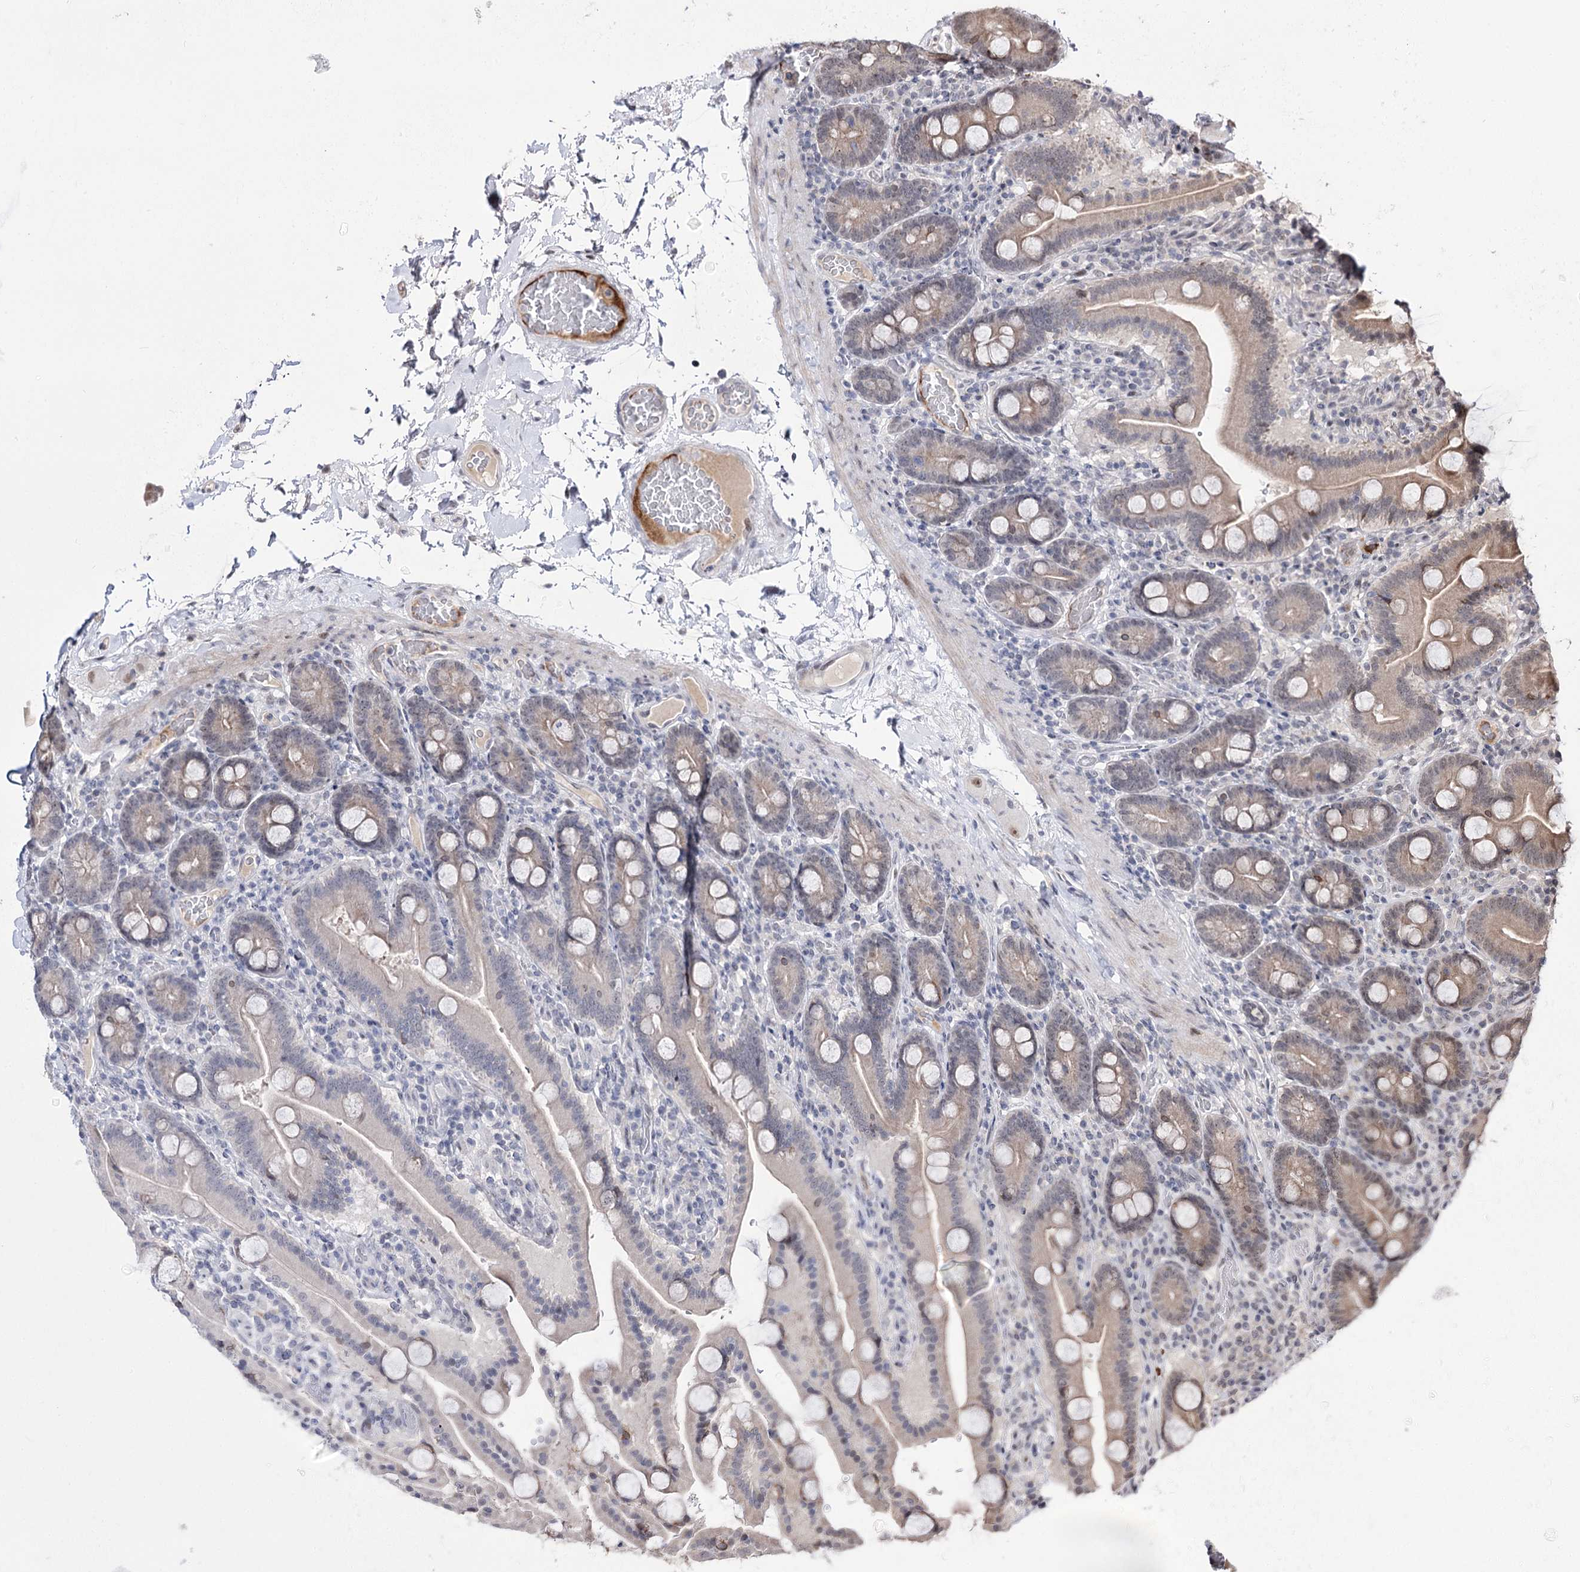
{"staining": {"intensity": "moderate", "quantity": "<25%", "location": "cytoplasmic/membranous"}, "tissue": "duodenum", "cell_type": "Glandular cells", "image_type": "normal", "snomed": [{"axis": "morphology", "description": "Normal tissue, NOS"}, {"axis": "topography", "description": "Duodenum"}], "caption": "An immunohistochemistry micrograph of benign tissue is shown. Protein staining in brown shows moderate cytoplasmic/membranous positivity in duodenum within glandular cells. The staining was performed using DAB, with brown indicating positive protein expression. Nuclei are stained blue with hematoxylin.", "gene": "STOX1", "patient": {"sex": "male", "age": 55}}